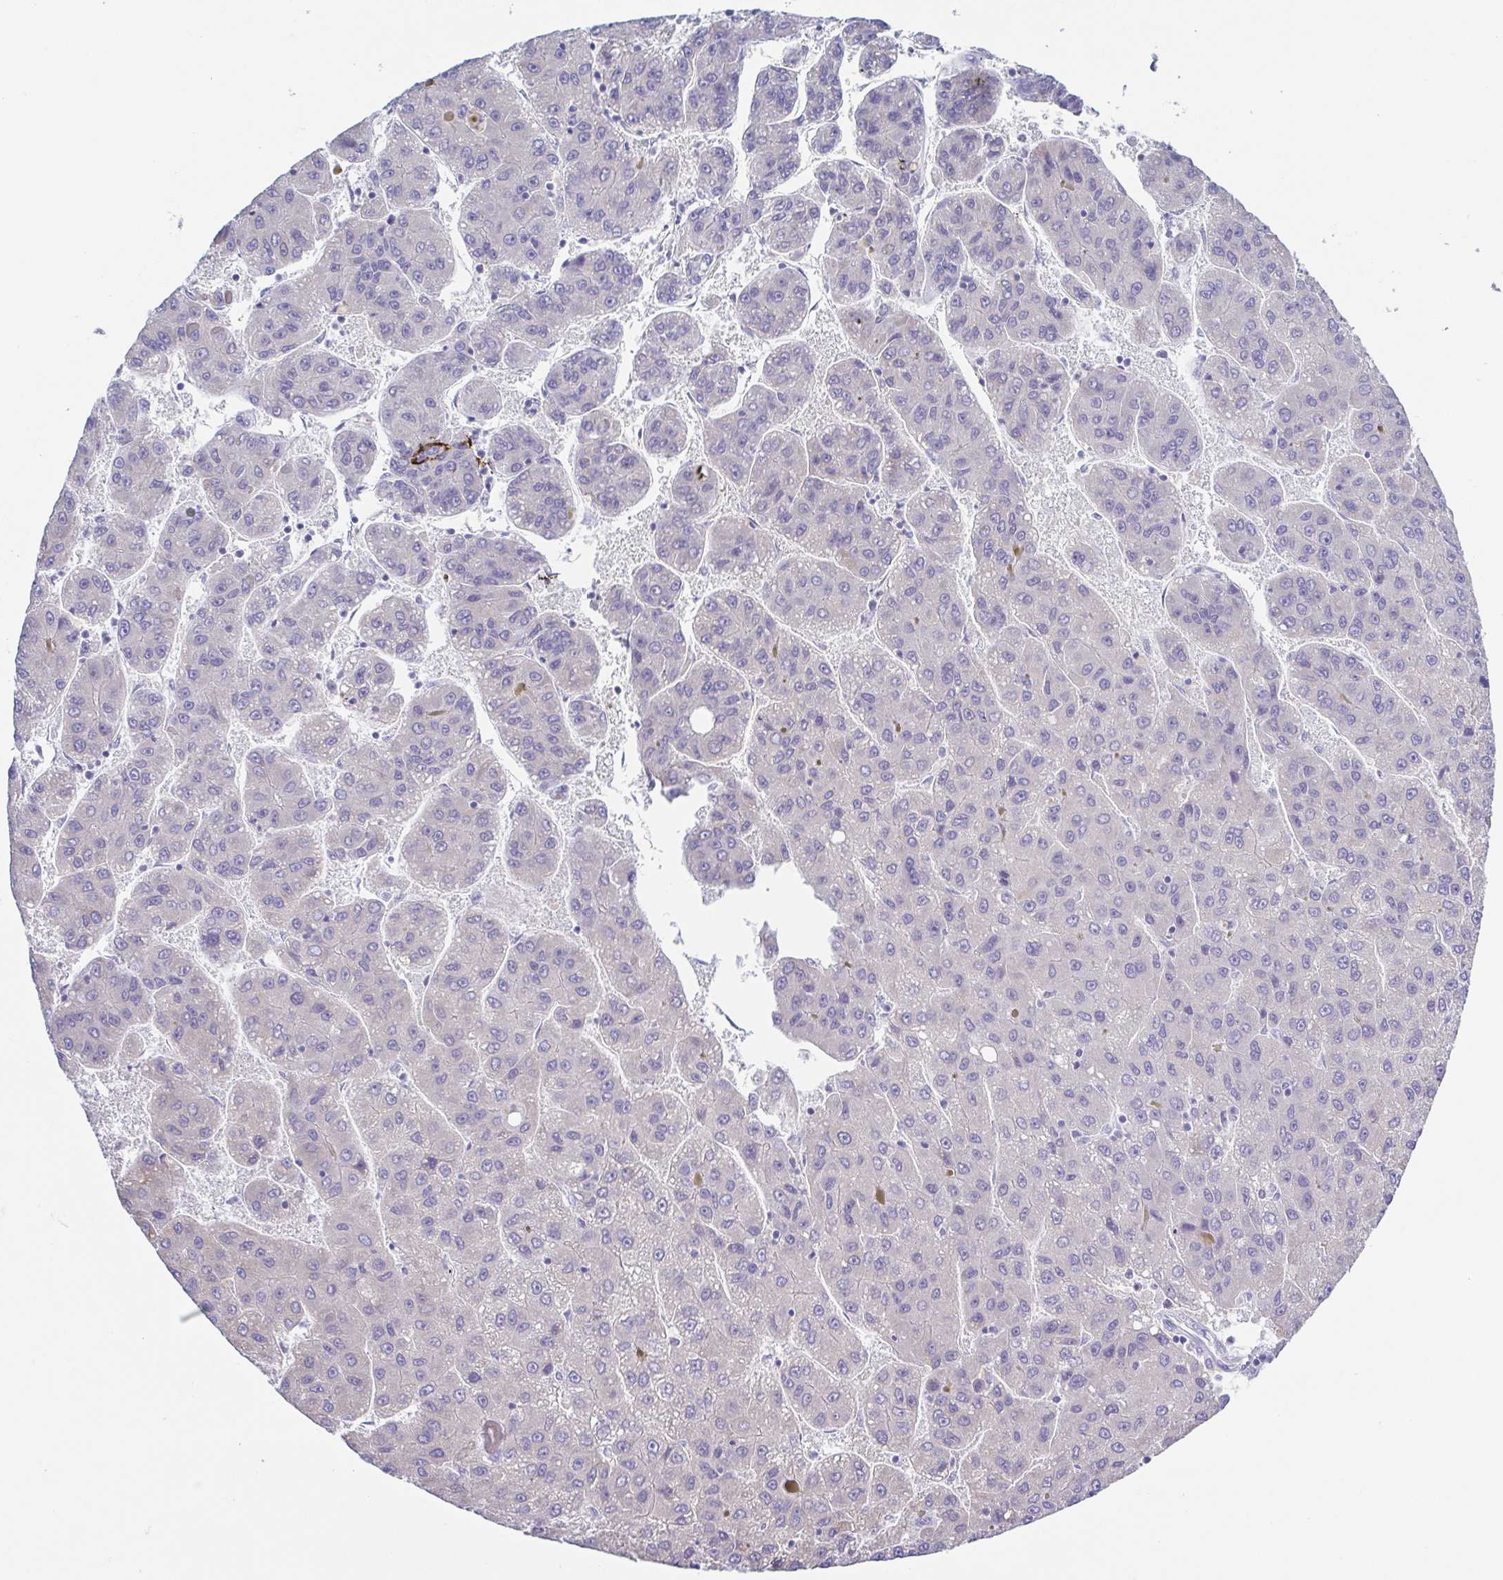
{"staining": {"intensity": "negative", "quantity": "none", "location": "none"}, "tissue": "liver cancer", "cell_type": "Tumor cells", "image_type": "cancer", "snomed": [{"axis": "morphology", "description": "Carcinoma, Hepatocellular, NOS"}, {"axis": "topography", "description": "Liver"}], "caption": "Image shows no protein staining in tumor cells of liver hepatocellular carcinoma tissue.", "gene": "A1BG", "patient": {"sex": "female", "age": 82}}